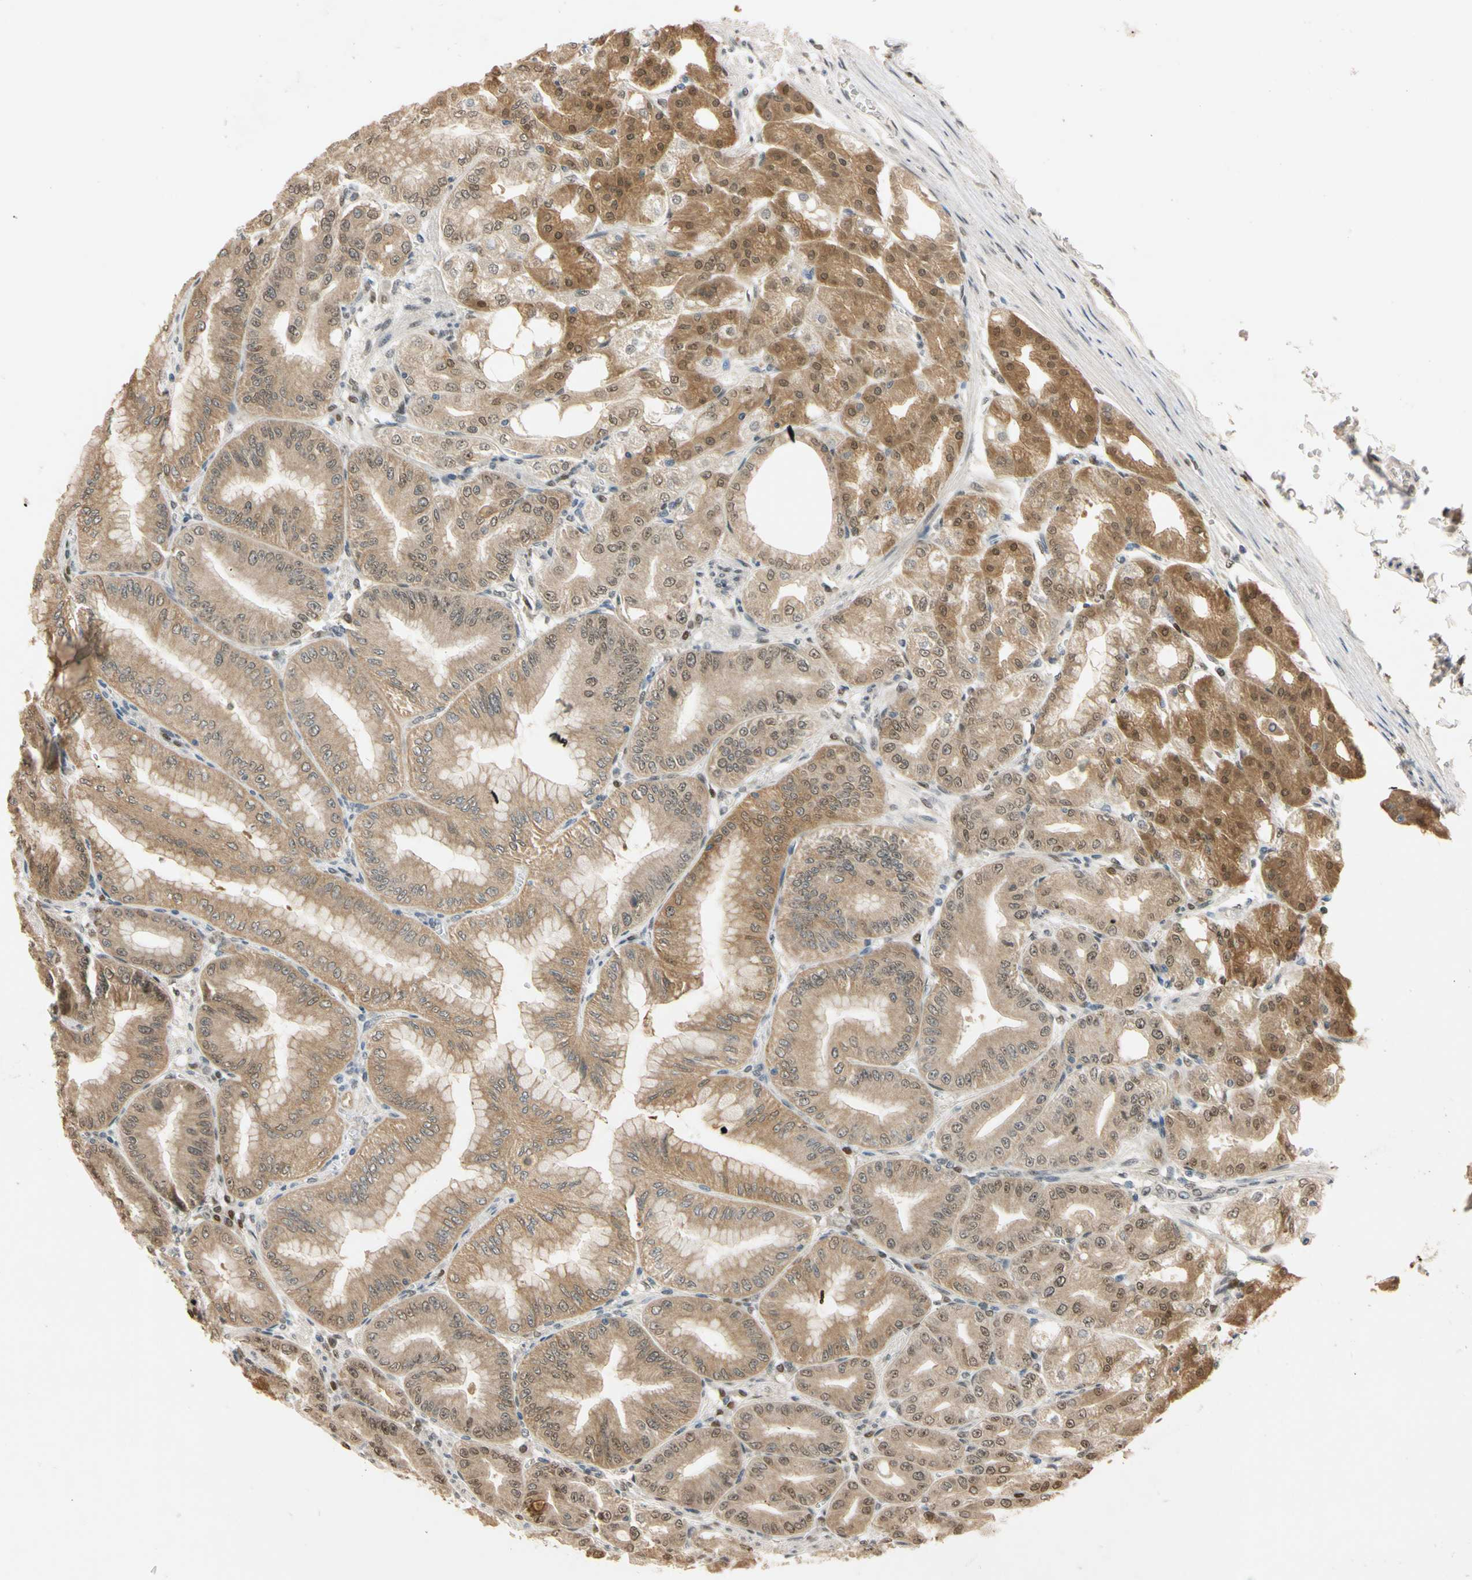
{"staining": {"intensity": "strong", "quantity": ">75%", "location": "cytoplasmic/membranous,nuclear"}, "tissue": "stomach", "cell_type": "Glandular cells", "image_type": "normal", "snomed": [{"axis": "morphology", "description": "Normal tissue, NOS"}, {"axis": "topography", "description": "Stomach, lower"}], "caption": "Approximately >75% of glandular cells in normal human stomach show strong cytoplasmic/membranous,nuclear protein expression as visualized by brown immunohistochemical staining.", "gene": "RIOX2", "patient": {"sex": "male", "age": 71}}